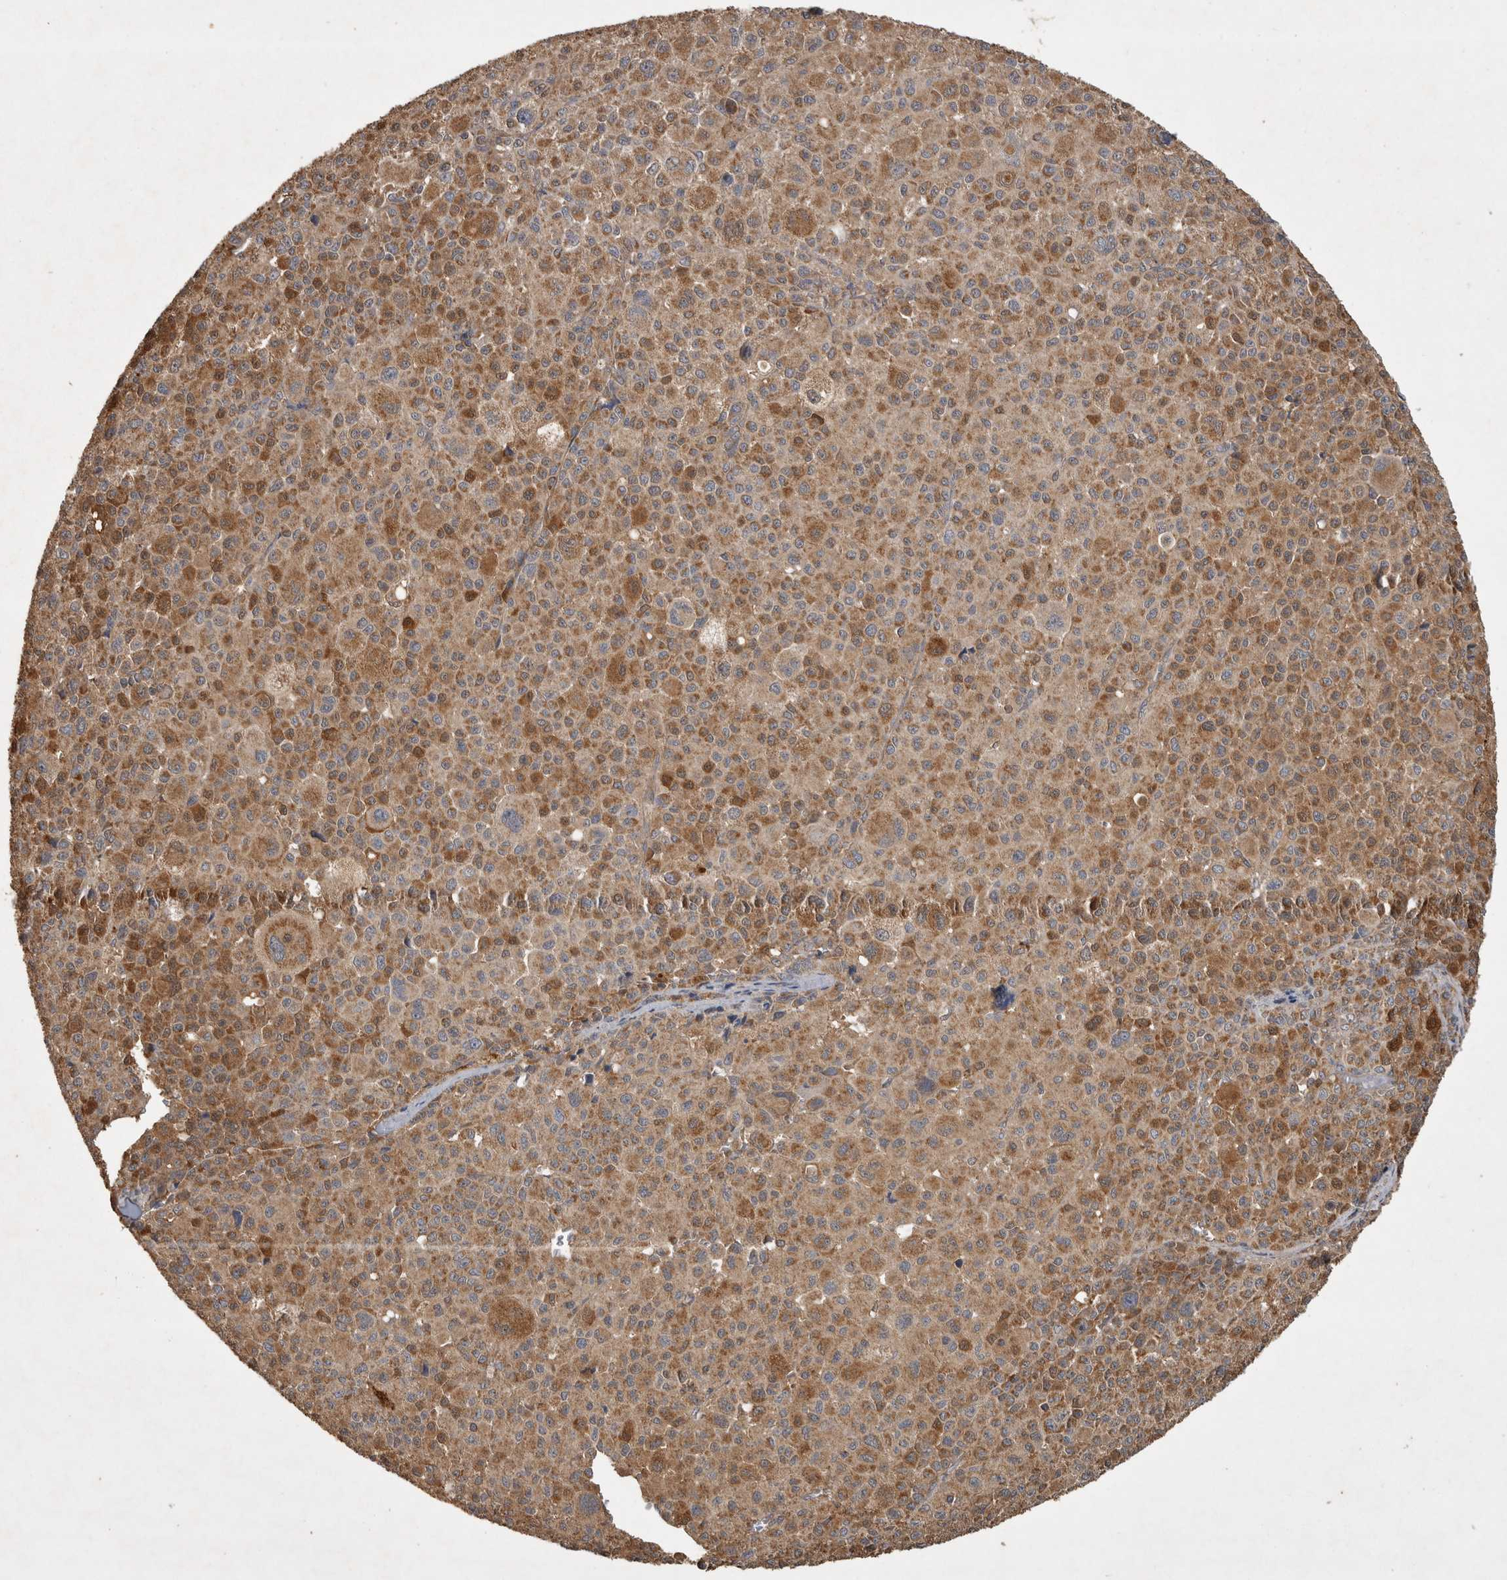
{"staining": {"intensity": "moderate", "quantity": ">75%", "location": "cytoplasmic/membranous"}, "tissue": "melanoma", "cell_type": "Tumor cells", "image_type": "cancer", "snomed": [{"axis": "morphology", "description": "Malignant melanoma, Metastatic site"}, {"axis": "topography", "description": "Skin"}], "caption": "IHC staining of melanoma, which demonstrates medium levels of moderate cytoplasmic/membranous positivity in about >75% of tumor cells indicating moderate cytoplasmic/membranous protein expression. The staining was performed using DAB (brown) for protein detection and nuclei were counterstained in hematoxylin (blue).", "gene": "TRMT61B", "patient": {"sex": "female", "age": 74}}